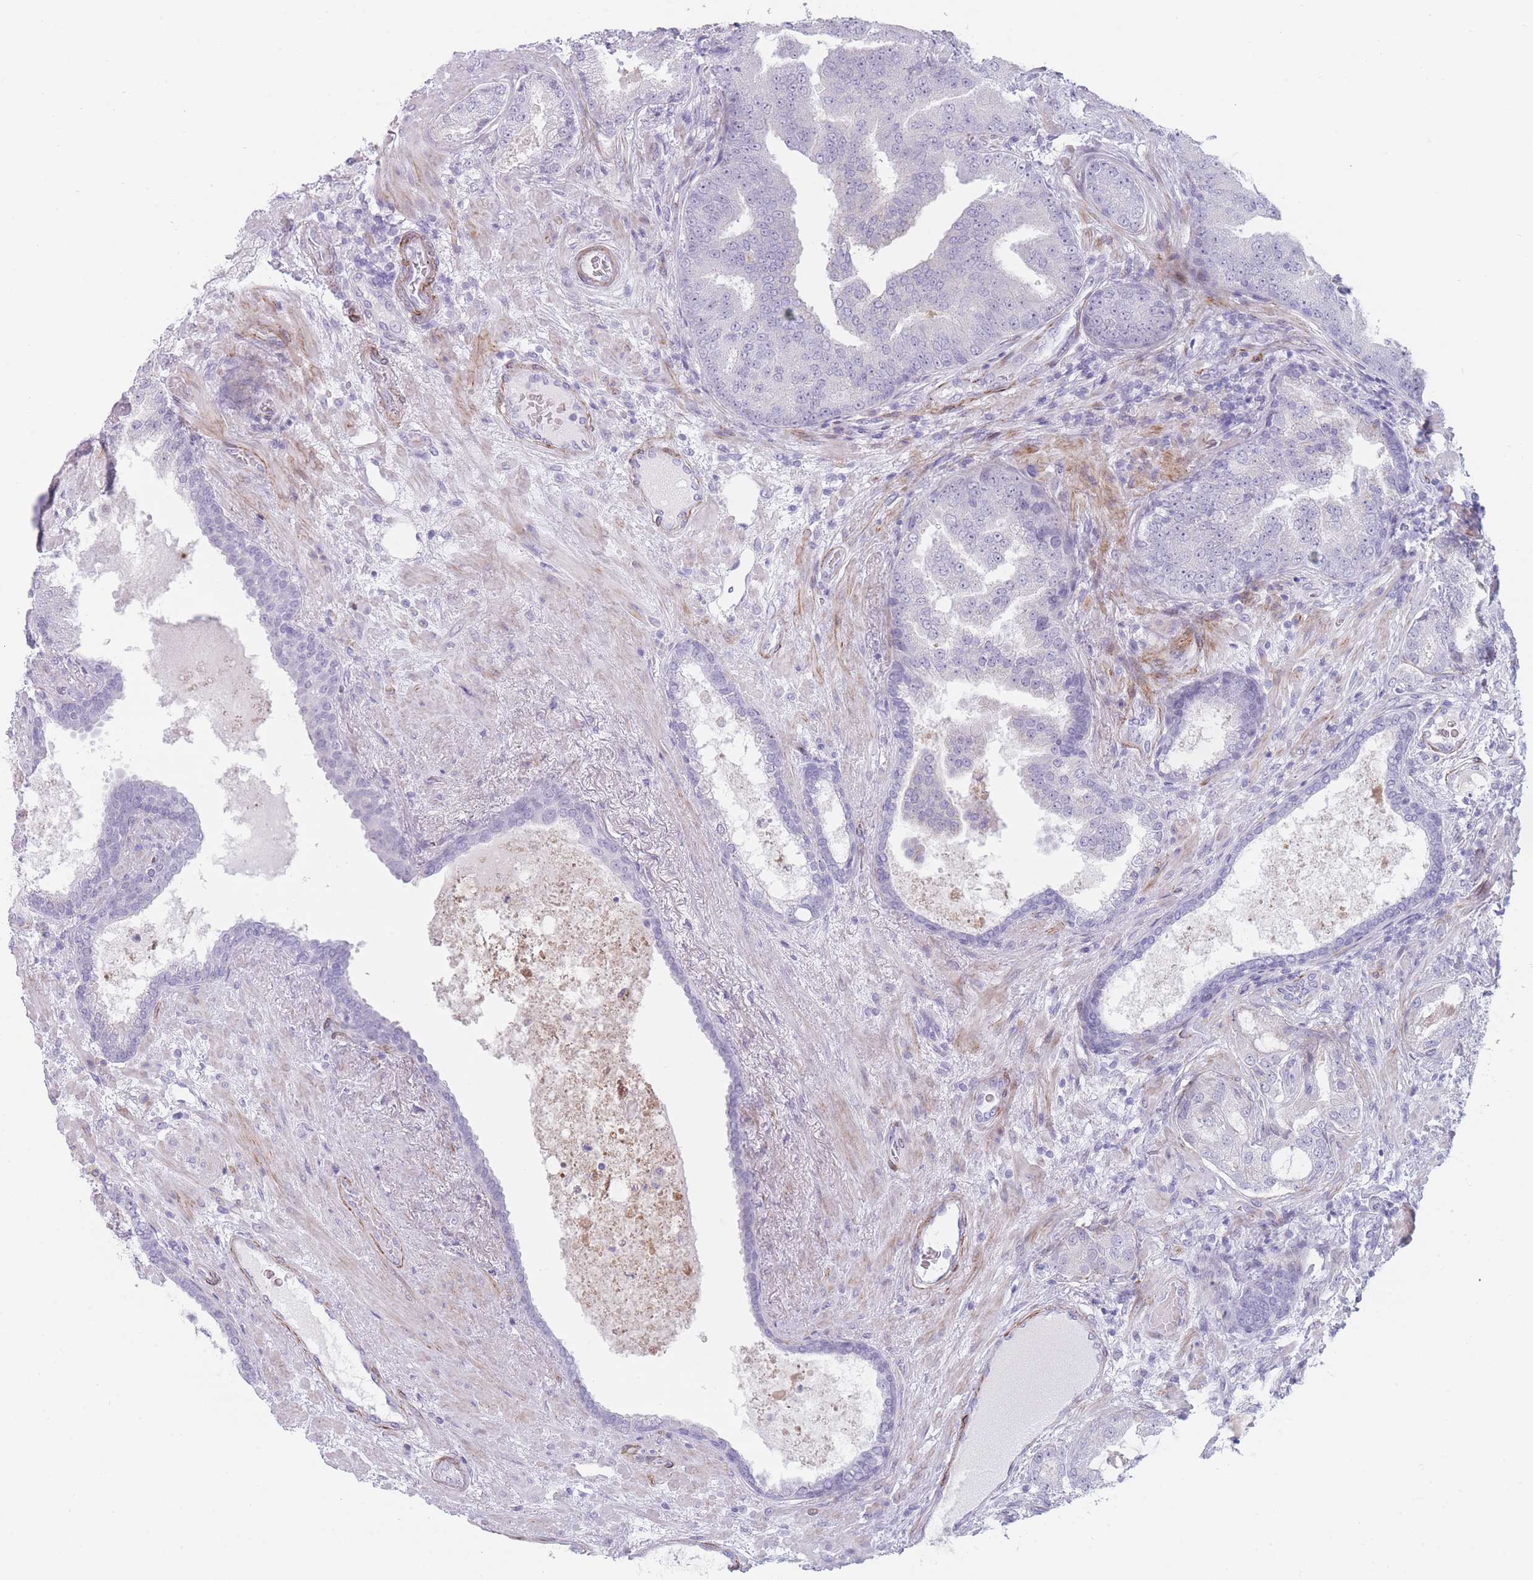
{"staining": {"intensity": "negative", "quantity": "none", "location": "none"}, "tissue": "prostate cancer", "cell_type": "Tumor cells", "image_type": "cancer", "snomed": [{"axis": "morphology", "description": "Adenocarcinoma, High grade"}, {"axis": "topography", "description": "Prostate"}], "caption": "Immunohistochemical staining of human adenocarcinoma (high-grade) (prostate) demonstrates no significant expression in tumor cells.", "gene": "IFNA6", "patient": {"sex": "male", "age": 68}}